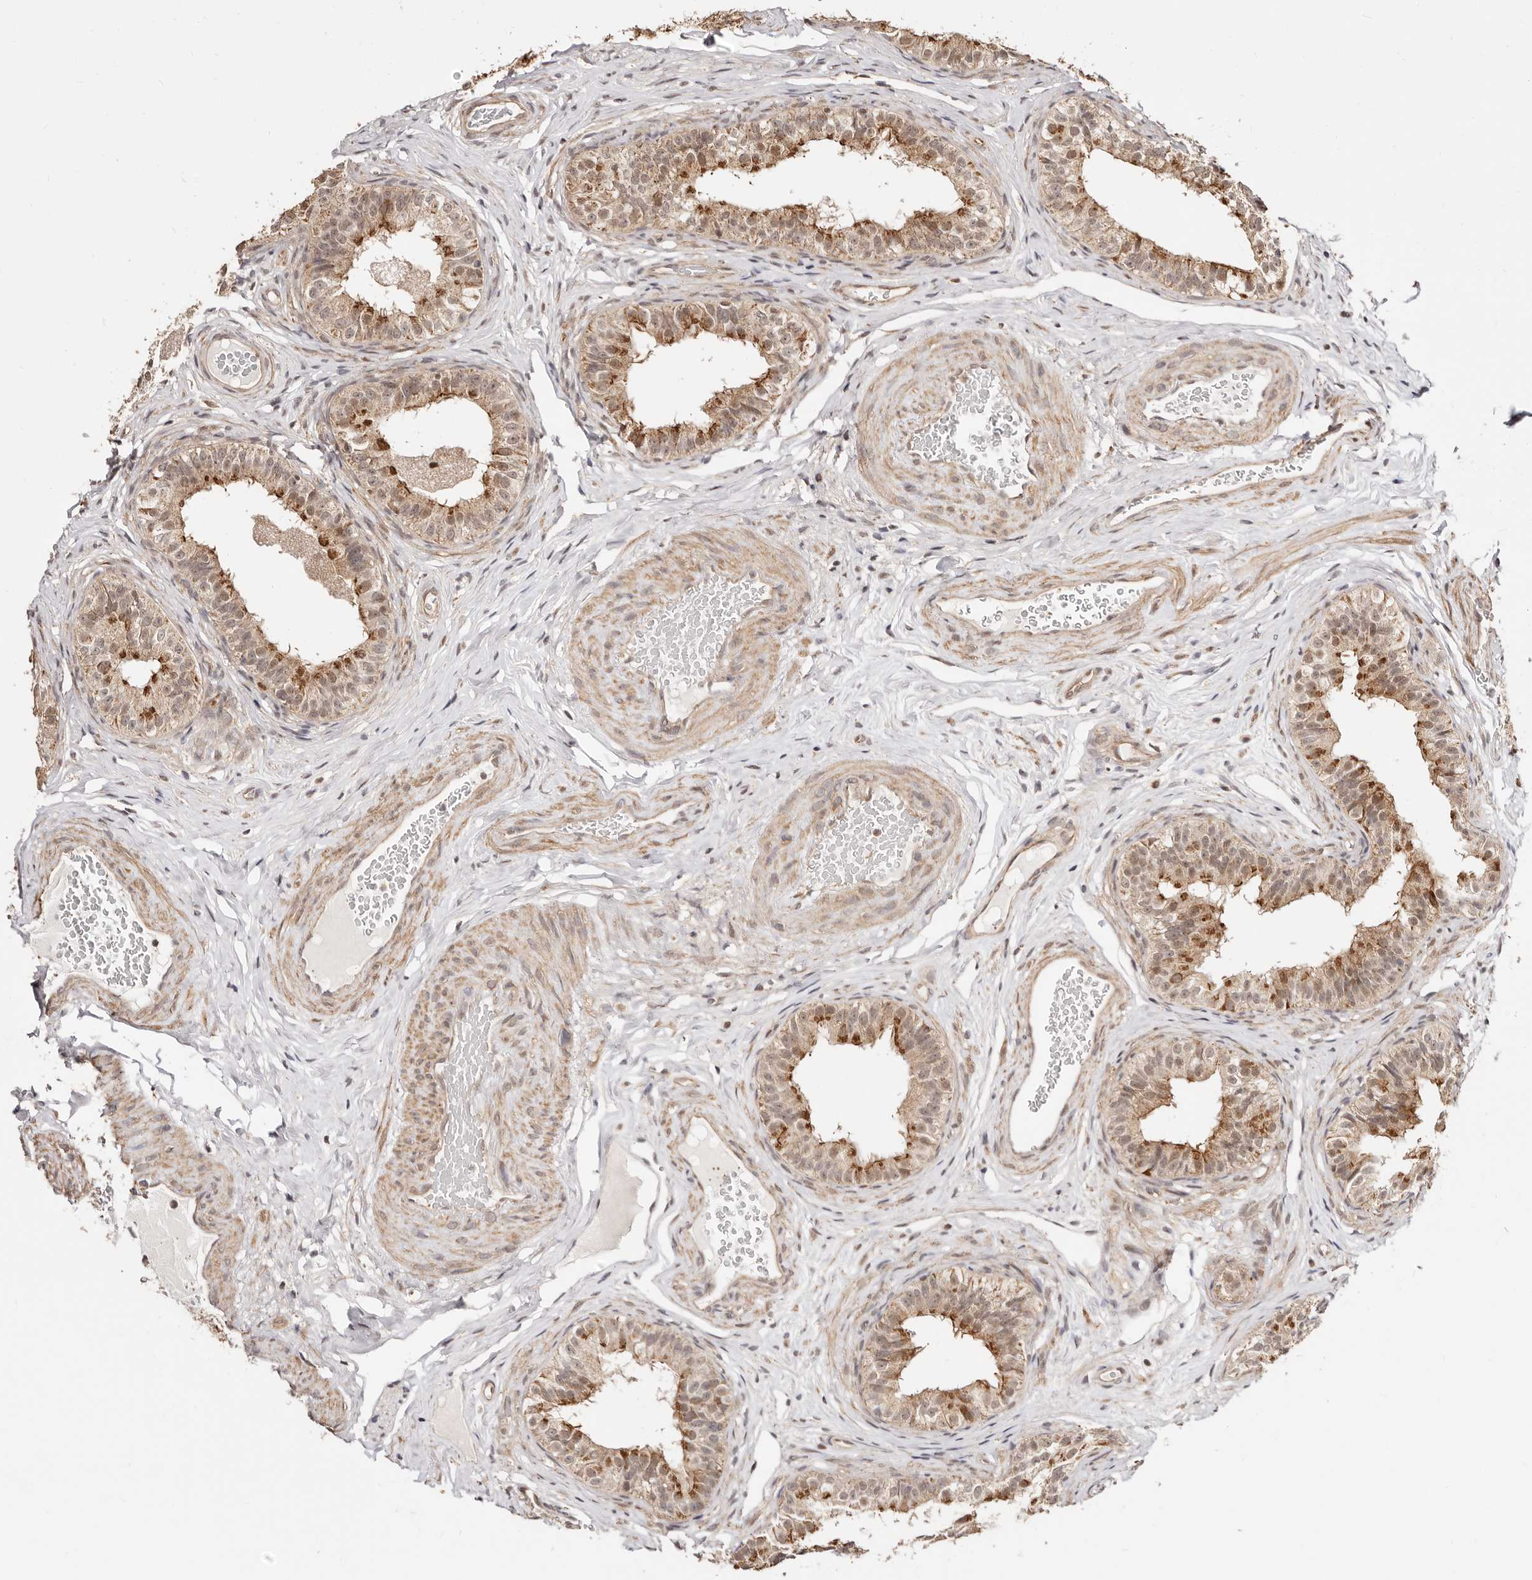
{"staining": {"intensity": "moderate", "quantity": "25%-75%", "location": "cytoplasmic/membranous"}, "tissue": "epididymis", "cell_type": "Glandular cells", "image_type": "normal", "snomed": [{"axis": "morphology", "description": "Normal tissue, NOS"}, {"axis": "topography", "description": "Epididymis"}], "caption": "About 25%-75% of glandular cells in benign epididymis exhibit moderate cytoplasmic/membranous protein expression as visualized by brown immunohistochemical staining.", "gene": "CTNNBL1", "patient": {"sex": "male", "age": 49}}